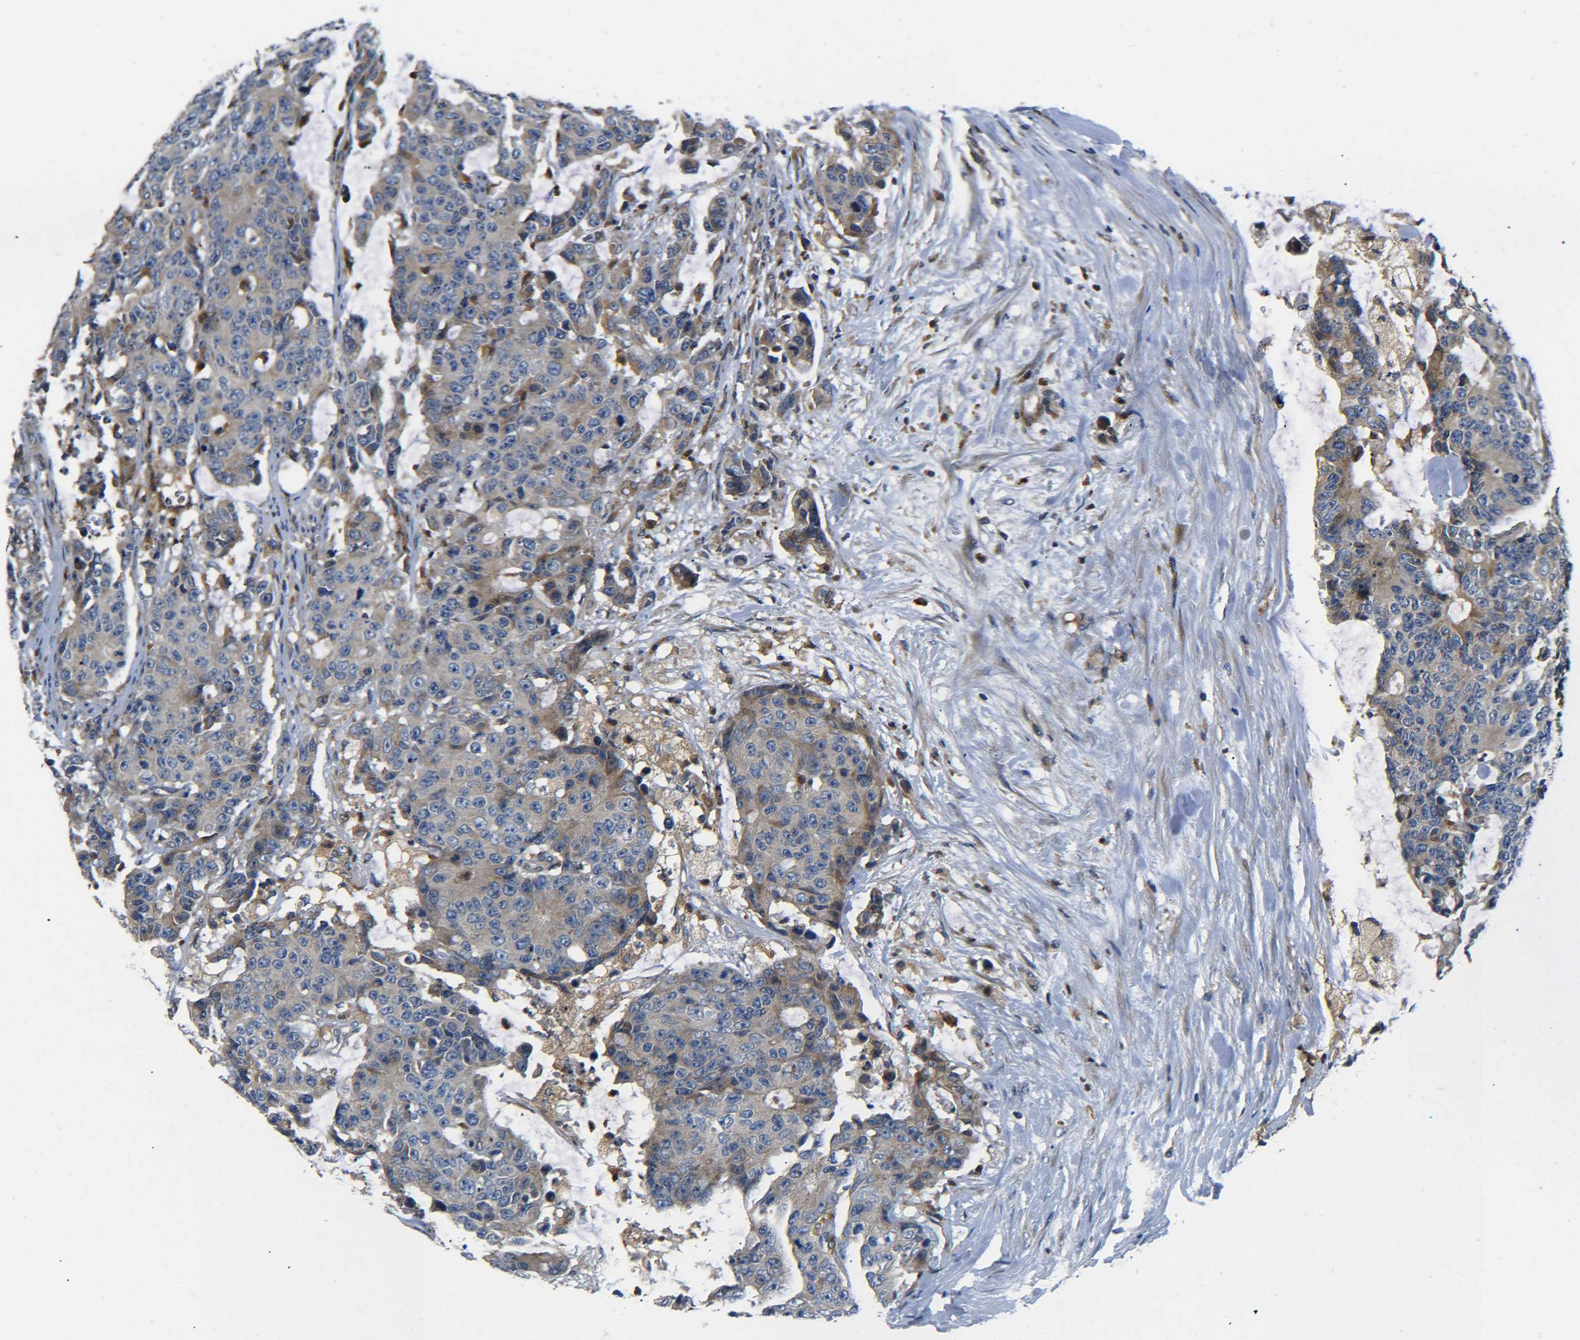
{"staining": {"intensity": "moderate", "quantity": "25%-75%", "location": "cytoplasmic/membranous"}, "tissue": "colorectal cancer", "cell_type": "Tumor cells", "image_type": "cancer", "snomed": [{"axis": "morphology", "description": "Adenocarcinoma, NOS"}, {"axis": "topography", "description": "Colon"}], "caption": "There is medium levels of moderate cytoplasmic/membranous positivity in tumor cells of adenocarcinoma (colorectal), as demonstrated by immunohistochemical staining (brown color).", "gene": "RAB1B", "patient": {"sex": "female", "age": 86}}